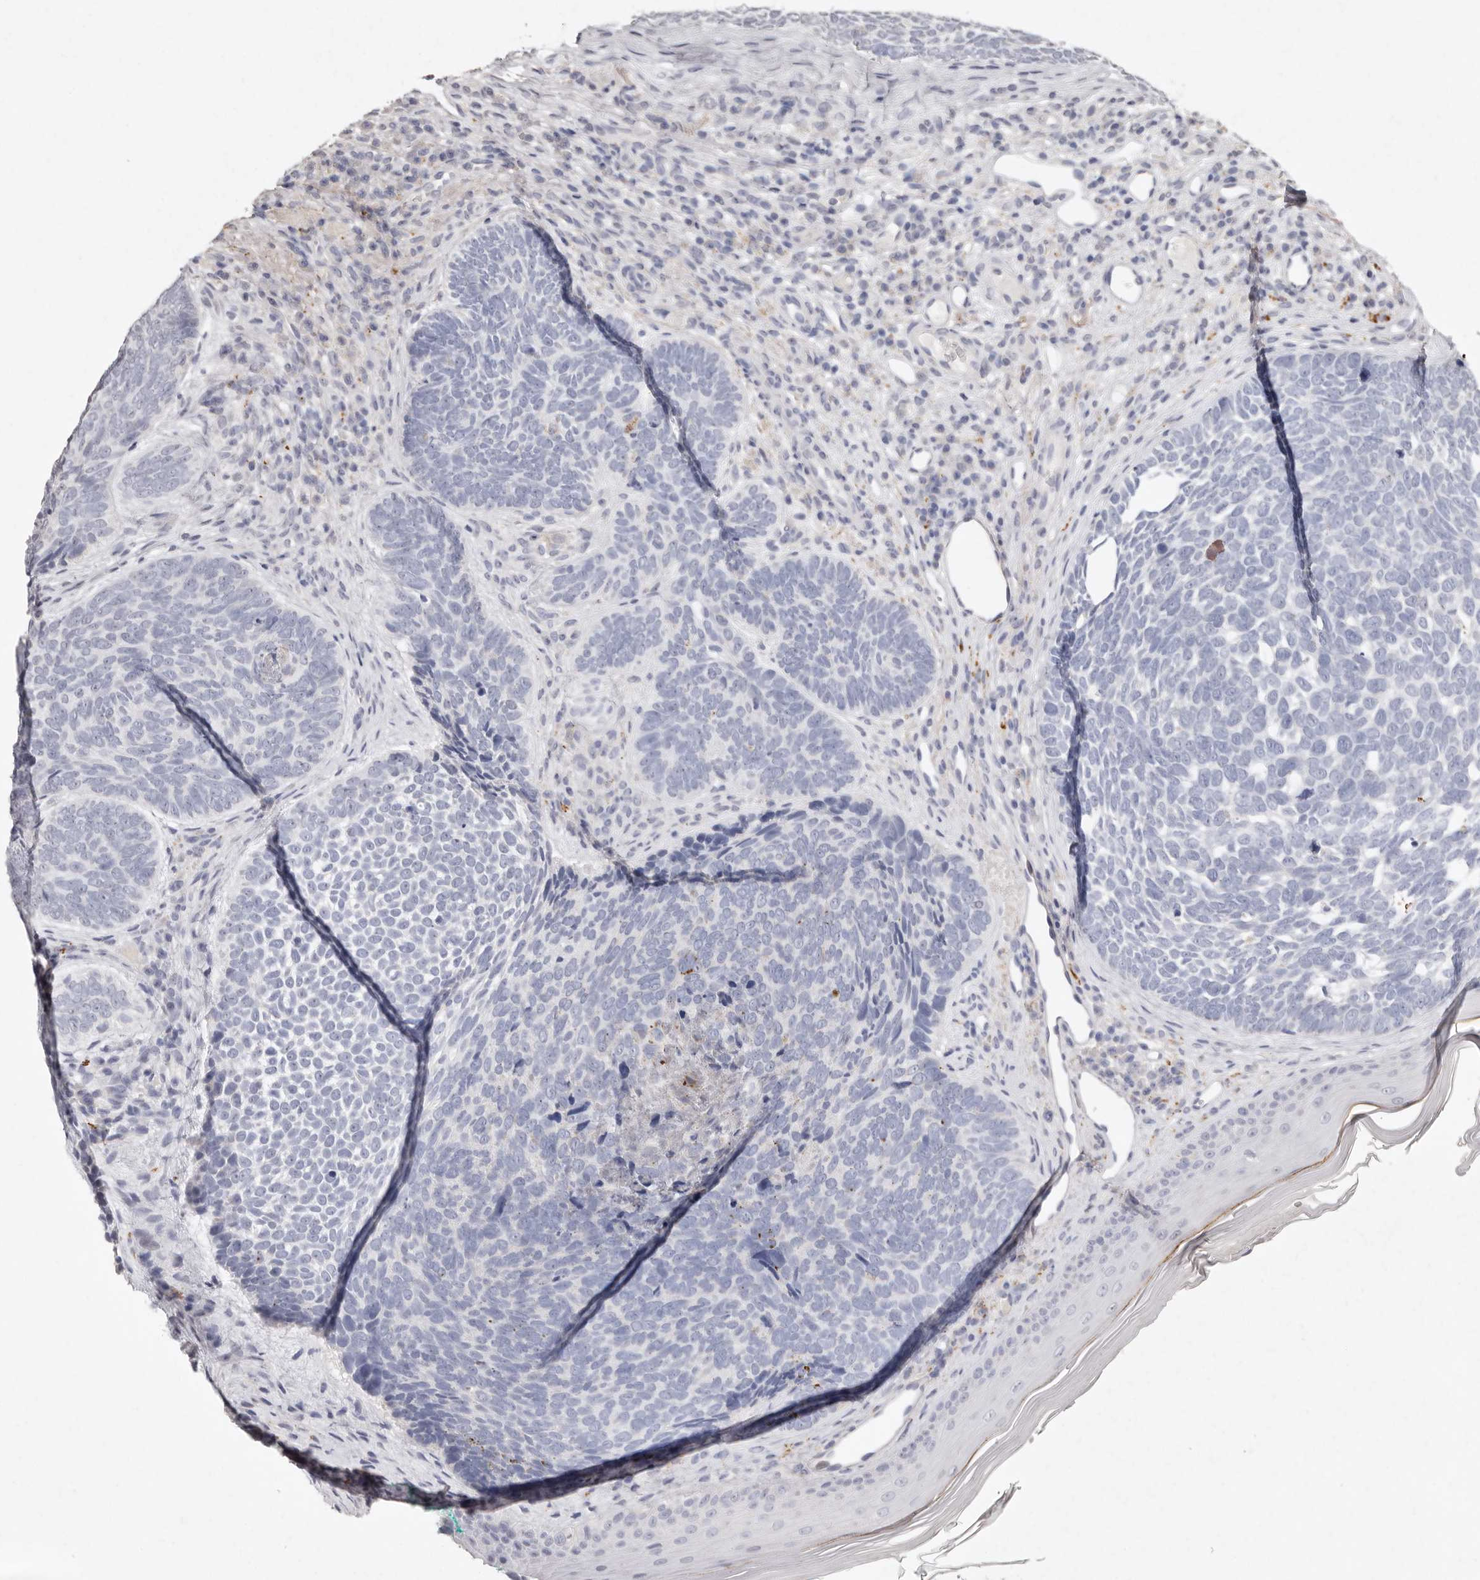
{"staining": {"intensity": "negative", "quantity": "none", "location": "none"}, "tissue": "skin cancer", "cell_type": "Tumor cells", "image_type": "cancer", "snomed": [{"axis": "morphology", "description": "Basal cell carcinoma"}, {"axis": "topography", "description": "Skin"}], "caption": "Immunohistochemistry (IHC) micrograph of neoplastic tissue: skin cancer (basal cell carcinoma) stained with DAB reveals no significant protein staining in tumor cells. (DAB (3,3'-diaminobenzidine) immunohistochemistry (IHC), high magnification).", "gene": "FAM185A", "patient": {"sex": "female", "age": 85}}